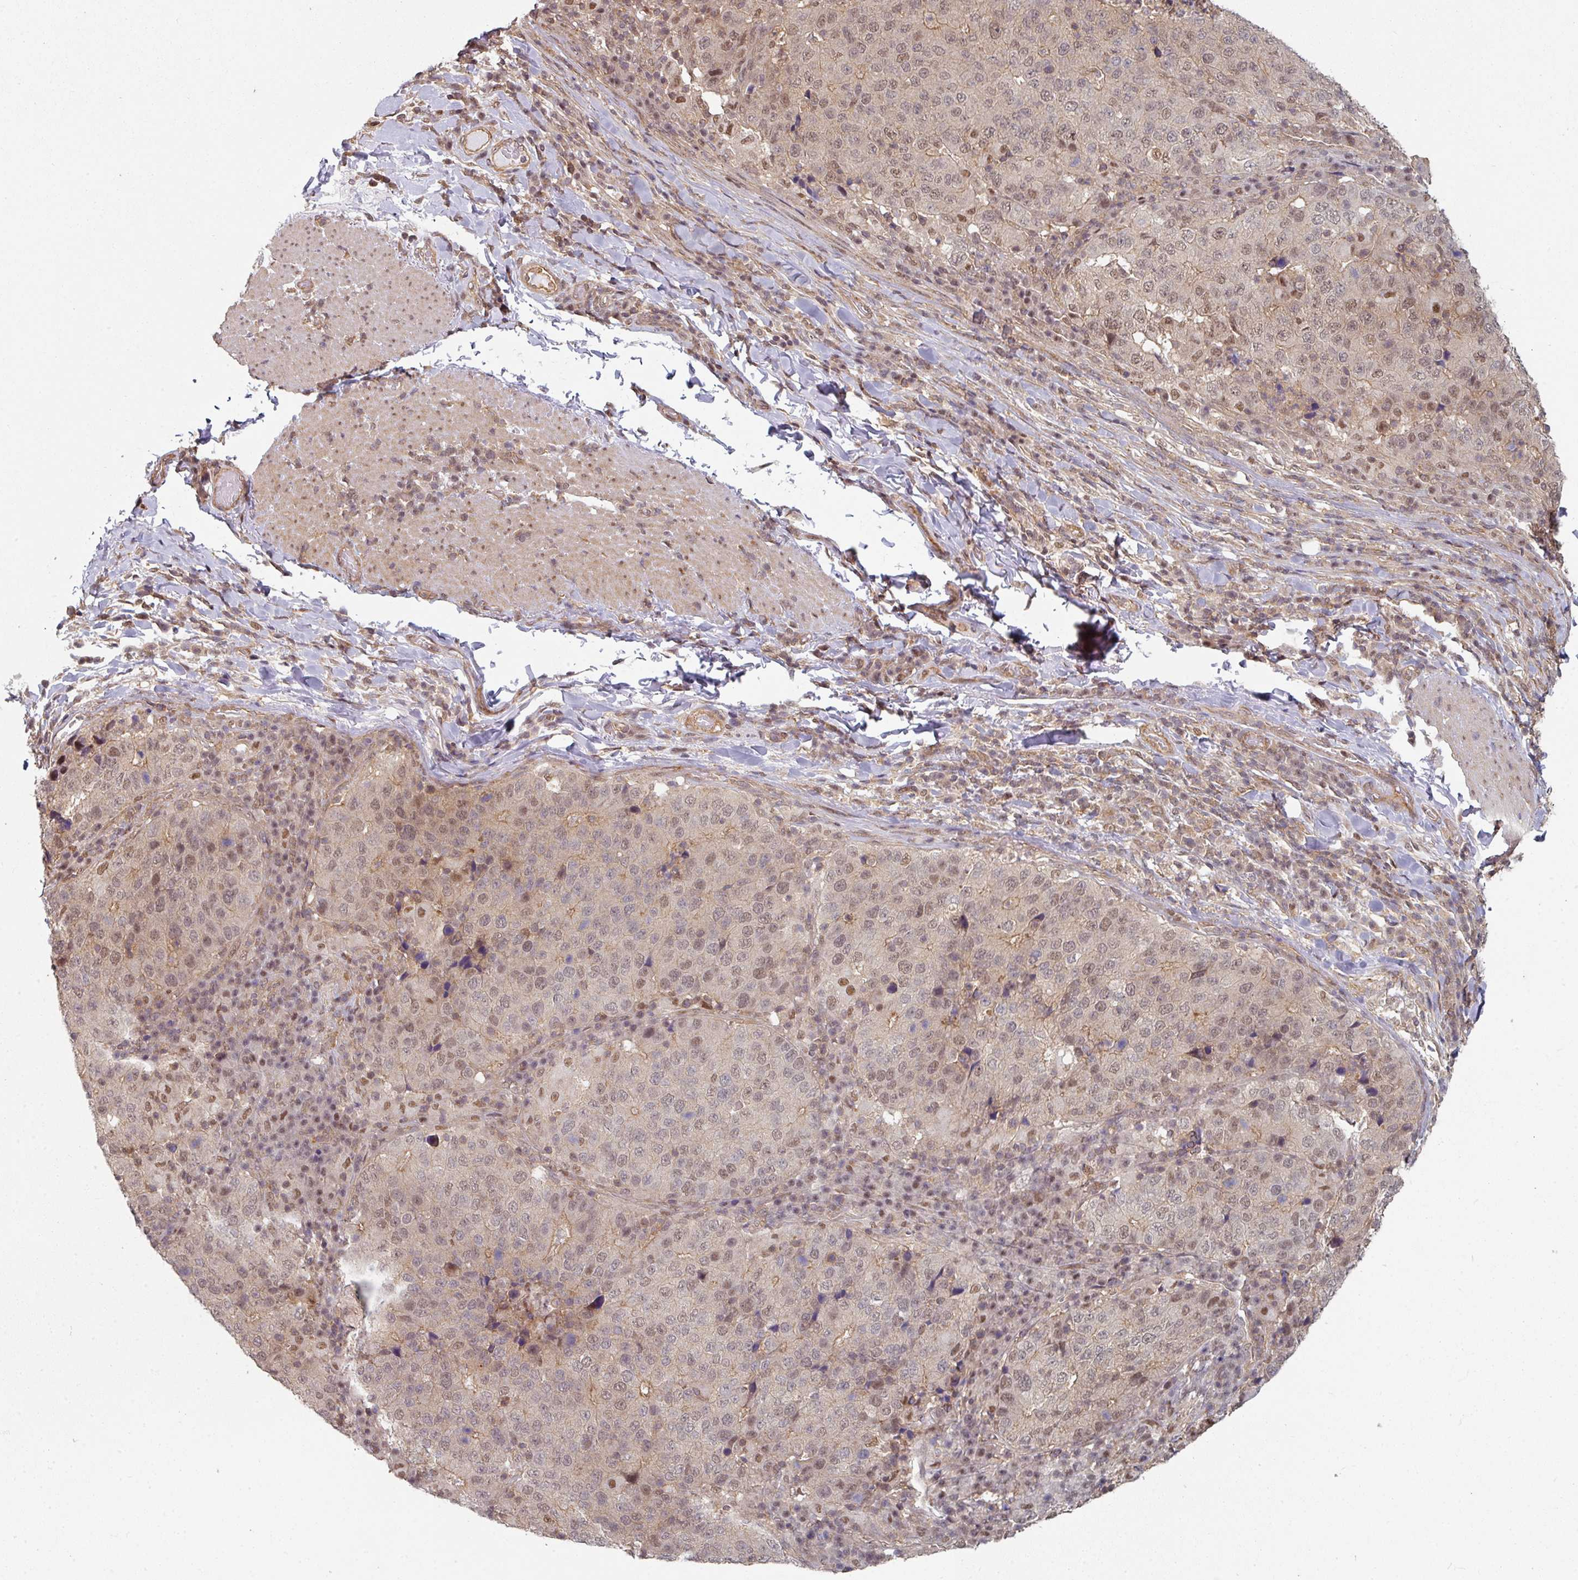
{"staining": {"intensity": "weak", "quantity": "25%-75%", "location": "cytoplasmic/membranous,nuclear"}, "tissue": "stomach cancer", "cell_type": "Tumor cells", "image_type": "cancer", "snomed": [{"axis": "morphology", "description": "Adenocarcinoma, NOS"}, {"axis": "topography", "description": "Stomach"}], "caption": "The immunohistochemical stain highlights weak cytoplasmic/membranous and nuclear expression in tumor cells of stomach cancer (adenocarcinoma) tissue. The staining was performed using DAB (3,3'-diaminobenzidine), with brown indicating positive protein expression. Nuclei are stained blue with hematoxylin.", "gene": "PSME3IP1", "patient": {"sex": "male", "age": 71}}